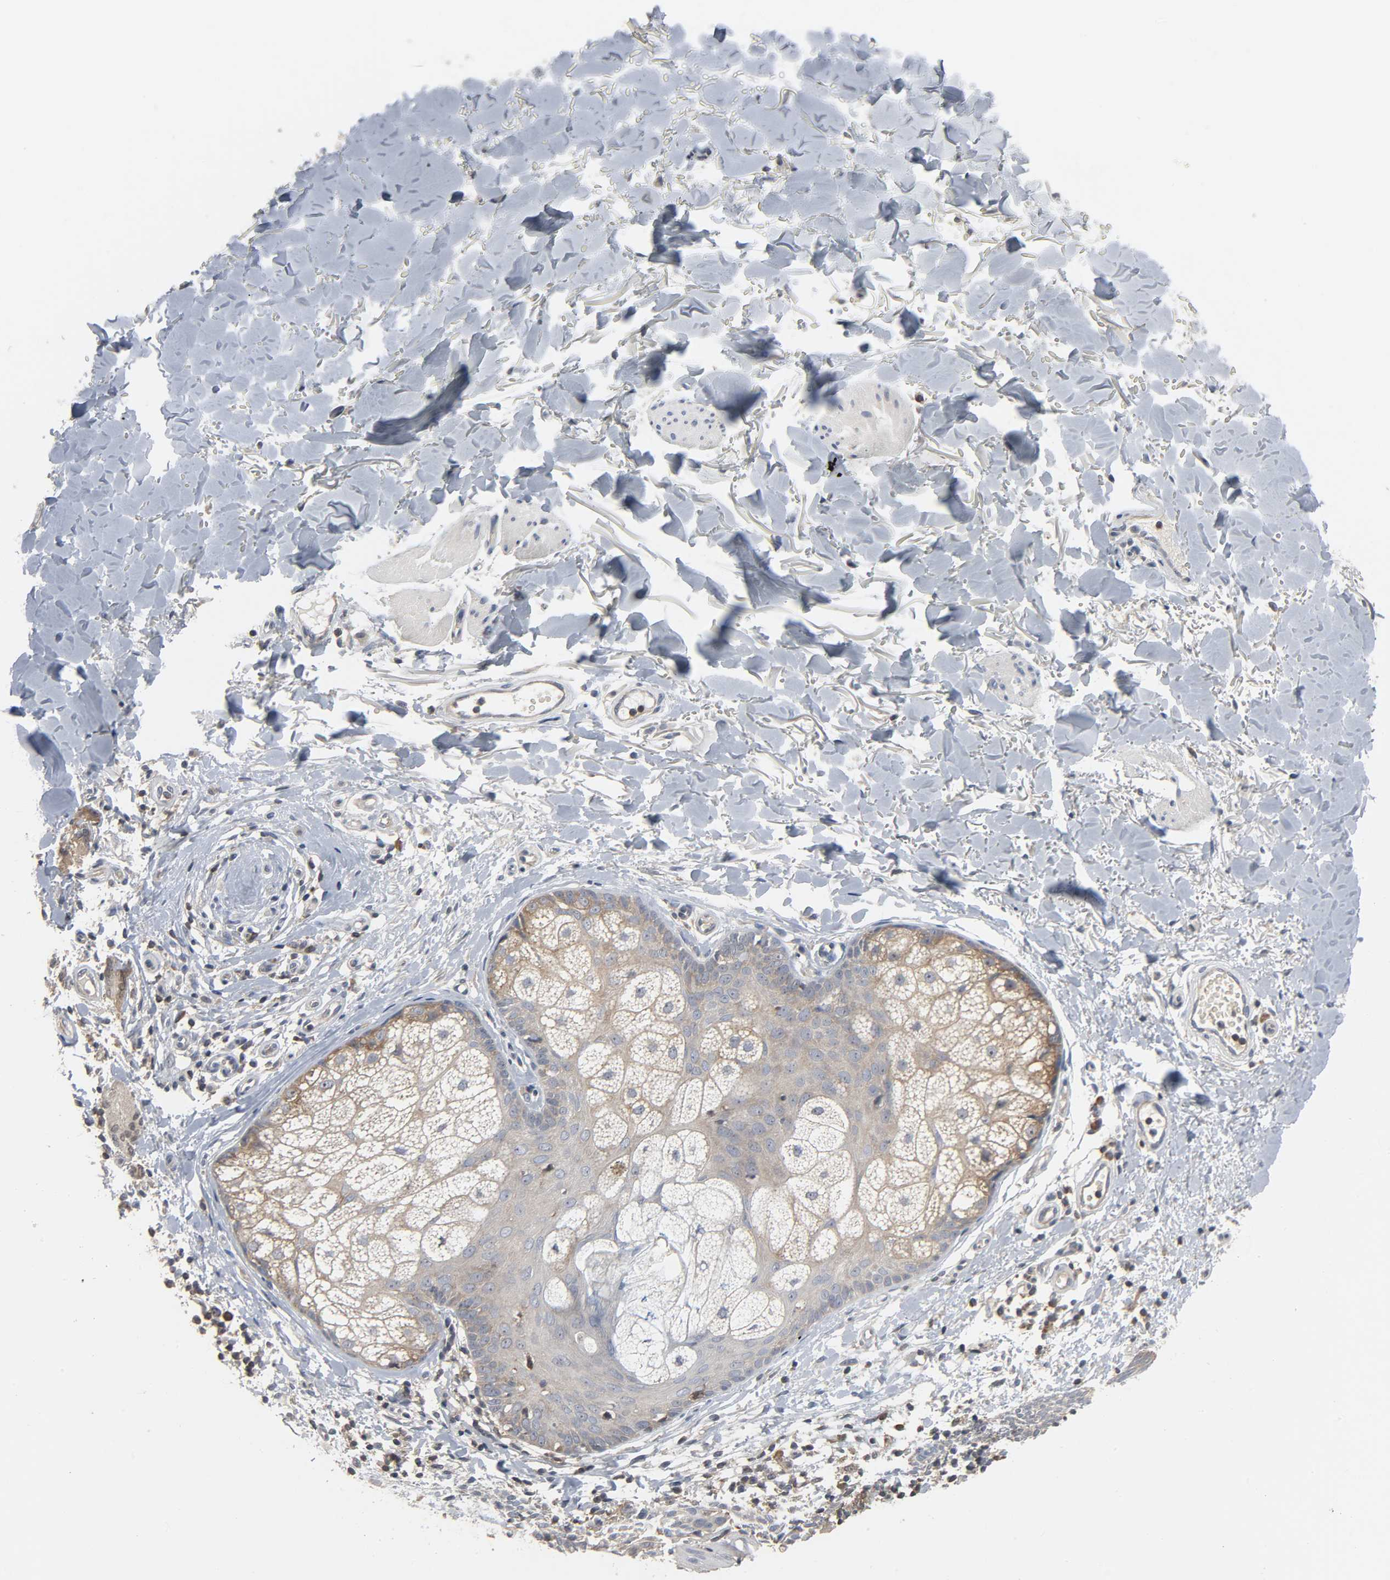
{"staining": {"intensity": "moderate", "quantity": ">75%", "location": "cytoplasmic/membranous"}, "tissue": "skin cancer", "cell_type": "Tumor cells", "image_type": "cancer", "snomed": [{"axis": "morphology", "description": "Fibrosis, NOS"}, {"axis": "morphology", "description": "Basal cell carcinoma"}, {"axis": "topography", "description": "Skin"}], "caption": "Immunohistochemistry histopathology image of basal cell carcinoma (skin) stained for a protein (brown), which demonstrates medium levels of moderate cytoplasmic/membranous staining in about >75% of tumor cells.", "gene": "PLEKHA2", "patient": {"sex": "male", "age": 76}}